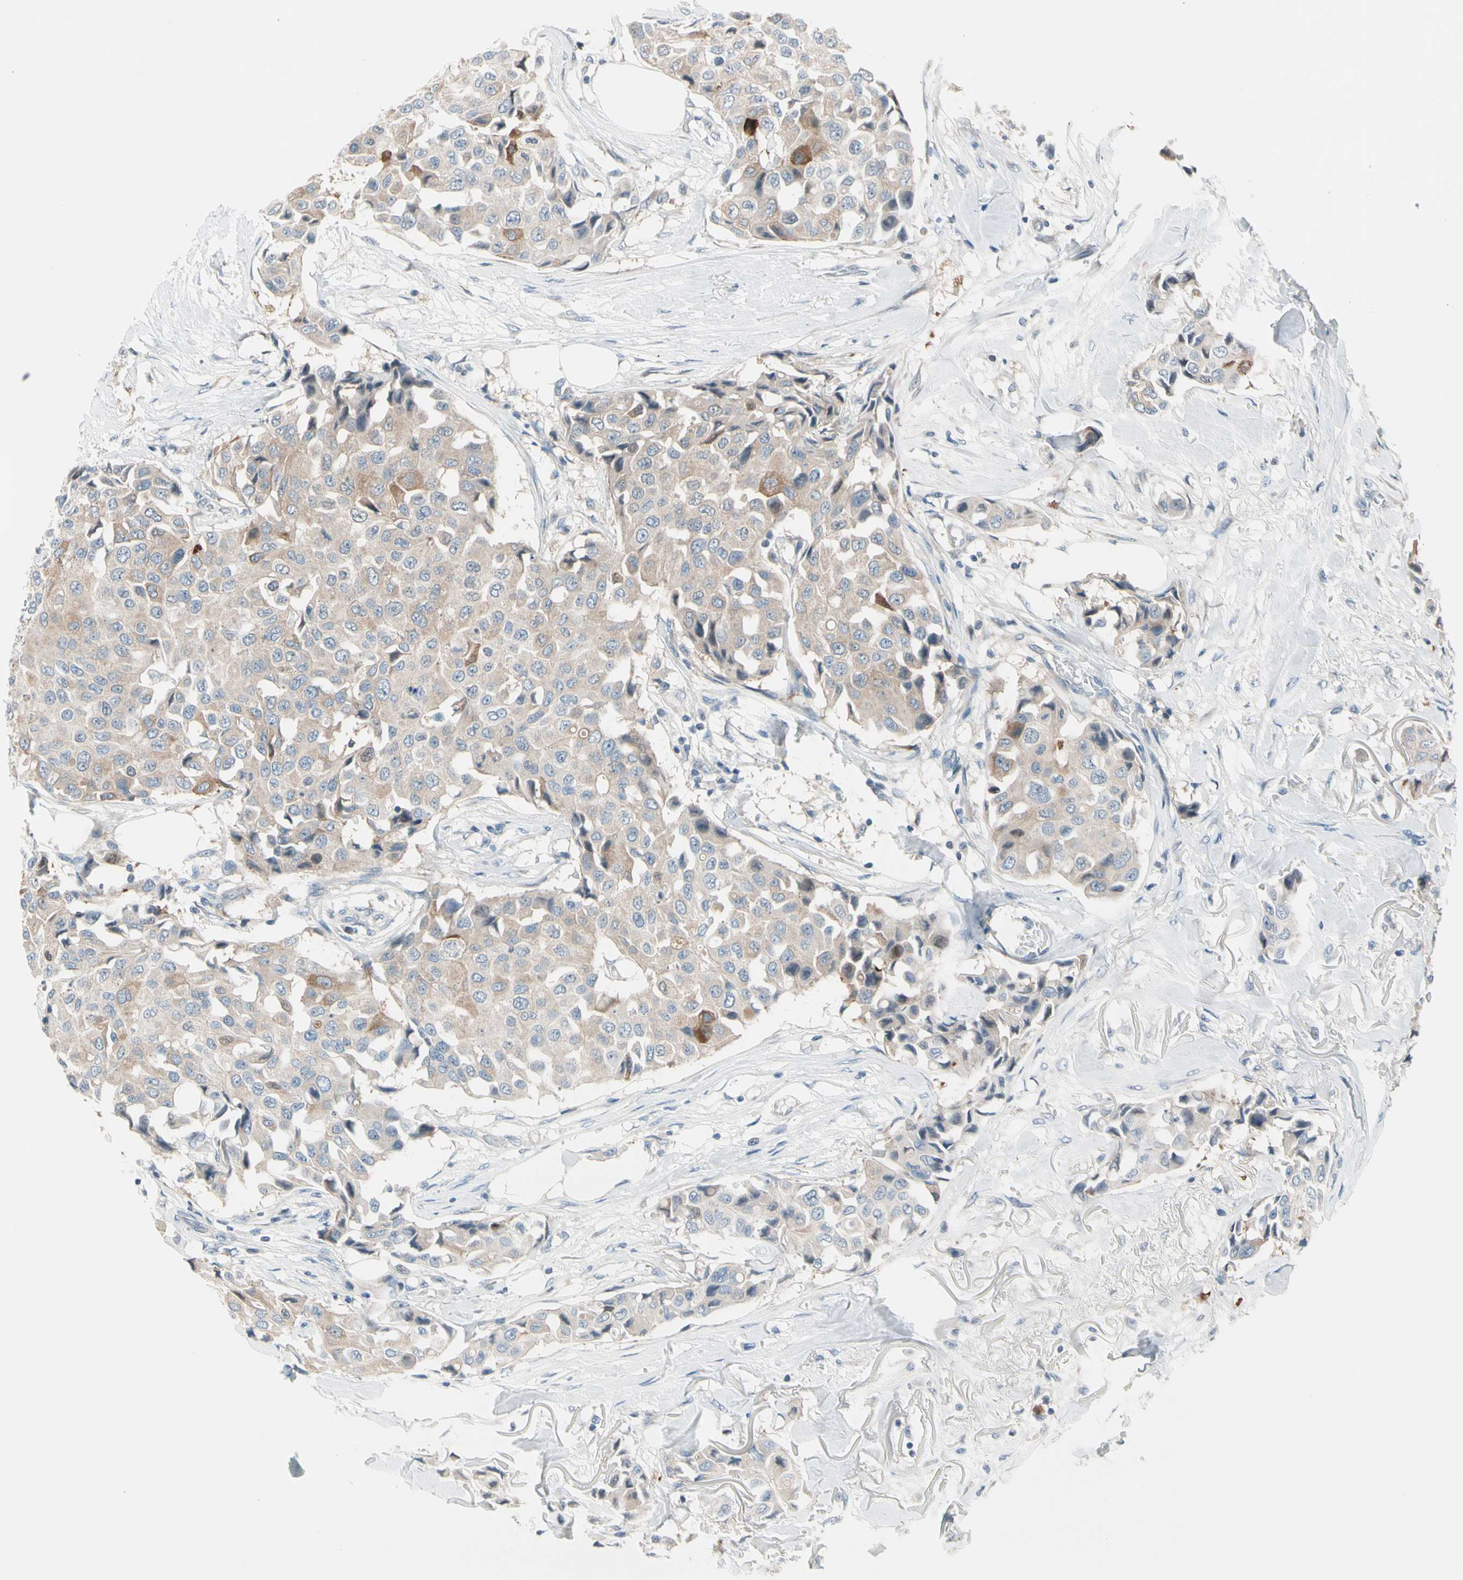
{"staining": {"intensity": "weak", "quantity": ">75%", "location": "cytoplasmic/membranous"}, "tissue": "breast cancer", "cell_type": "Tumor cells", "image_type": "cancer", "snomed": [{"axis": "morphology", "description": "Duct carcinoma"}, {"axis": "topography", "description": "Breast"}], "caption": "The immunohistochemical stain highlights weak cytoplasmic/membranous expression in tumor cells of breast cancer tissue.", "gene": "STK40", "patient": {"sex": "female", "age": 80}}